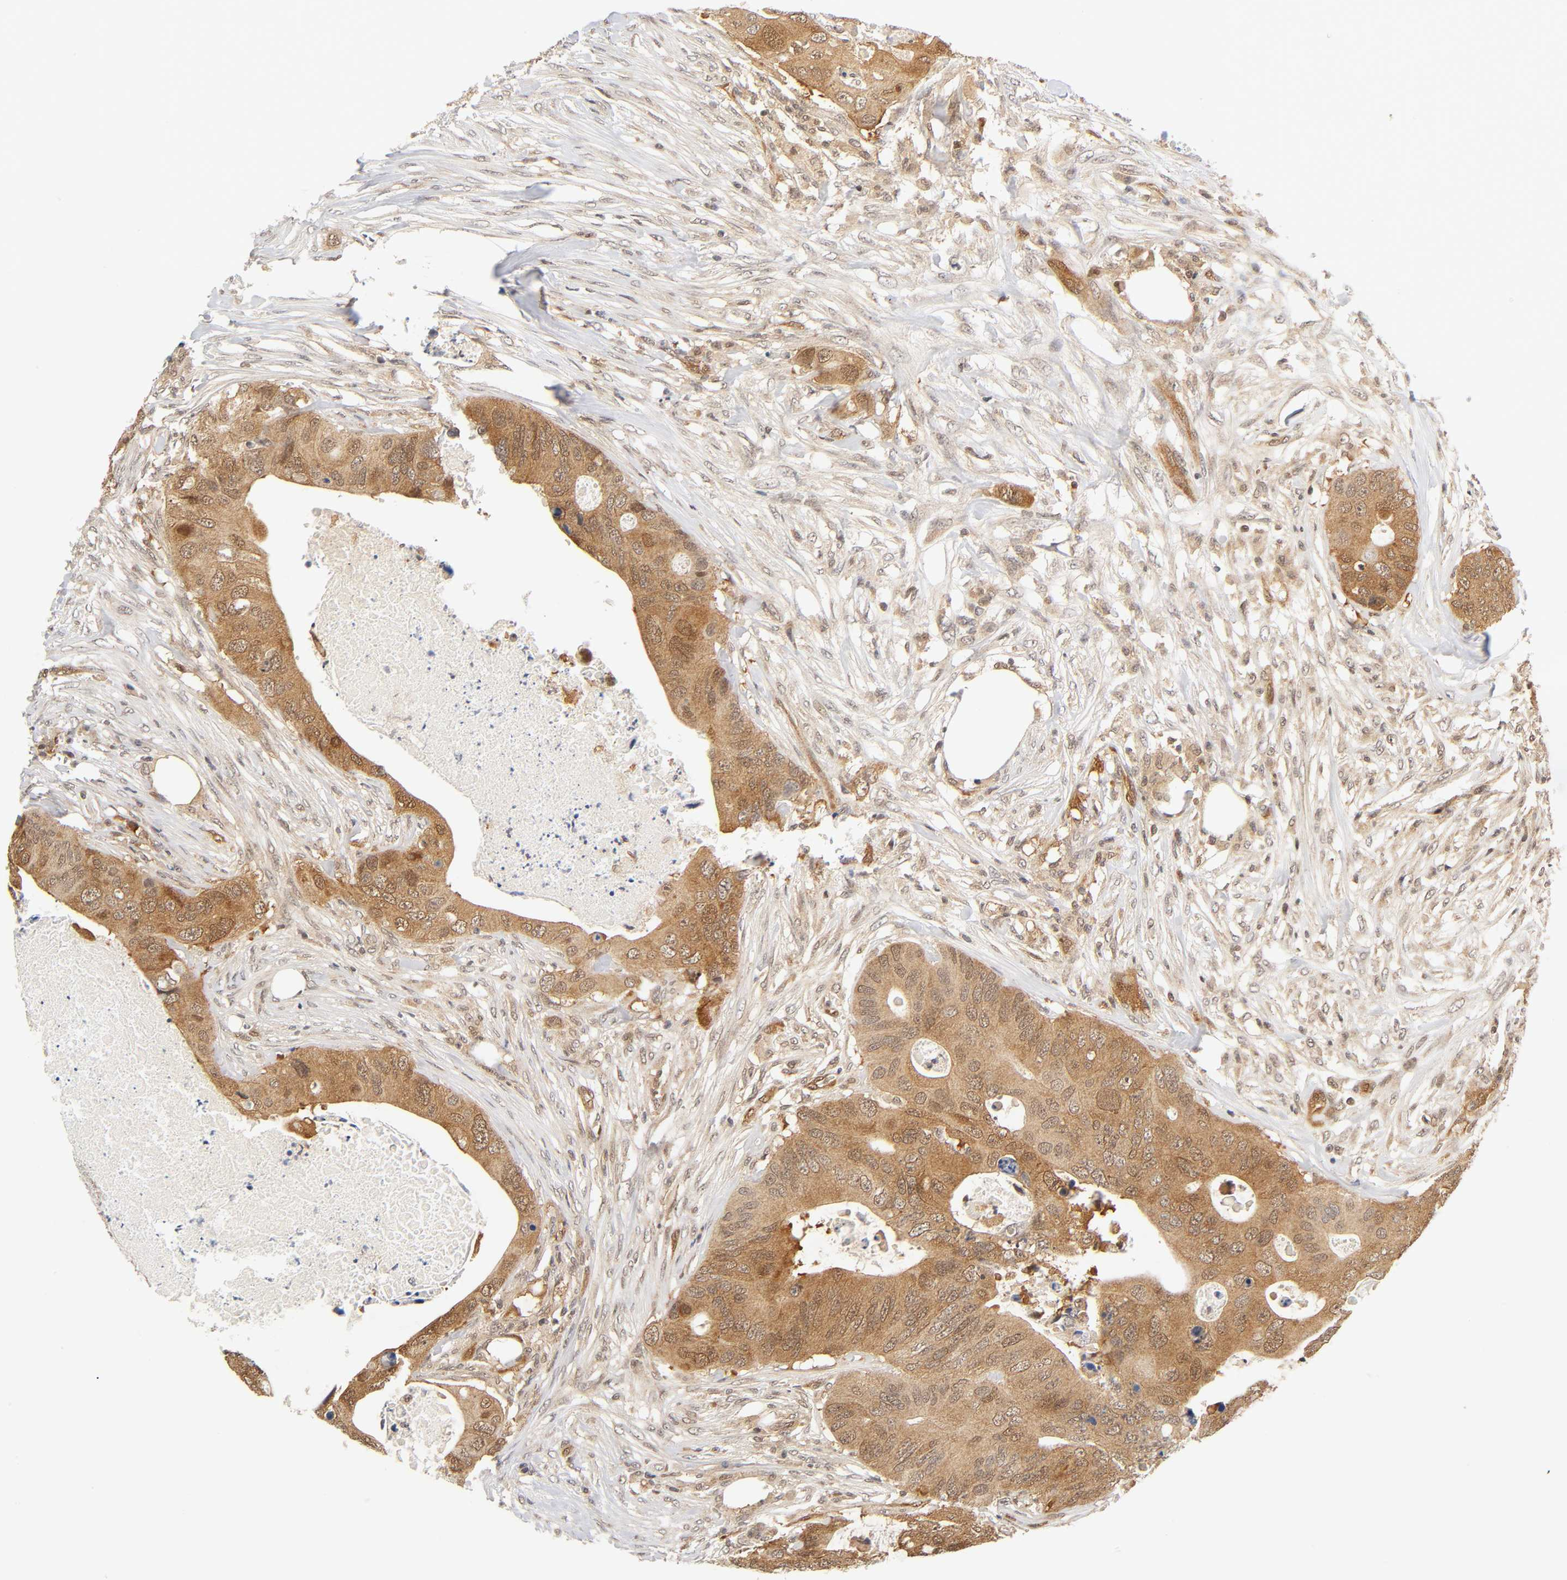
{"staining": {"intensity": "moderate", "quantity": ">75%", "location": "cytoplasmic/membranous,nuclear"}, "tissue": "colorectal cancer", "cell_type": "Tumor cells", "image_type": "cancer", "snomed": [{"axis": "morphology", "description": "Adenocarcinoma, NOS"}, {"axis": "topography", "description": "Colon"}], "caption": "This photomicrograph demonstrates colorectal cancer (adenocarcinoma) stained with immunohistochemistry (IHC) to label a protein in brown. The cytoplasmic/membranous and nuclear of tumor cells show moderate positivity for the protein. Nuclei are counter-stained blue.", "gene": "CDC37", "patient": {"sex": "male", "age": 71}}